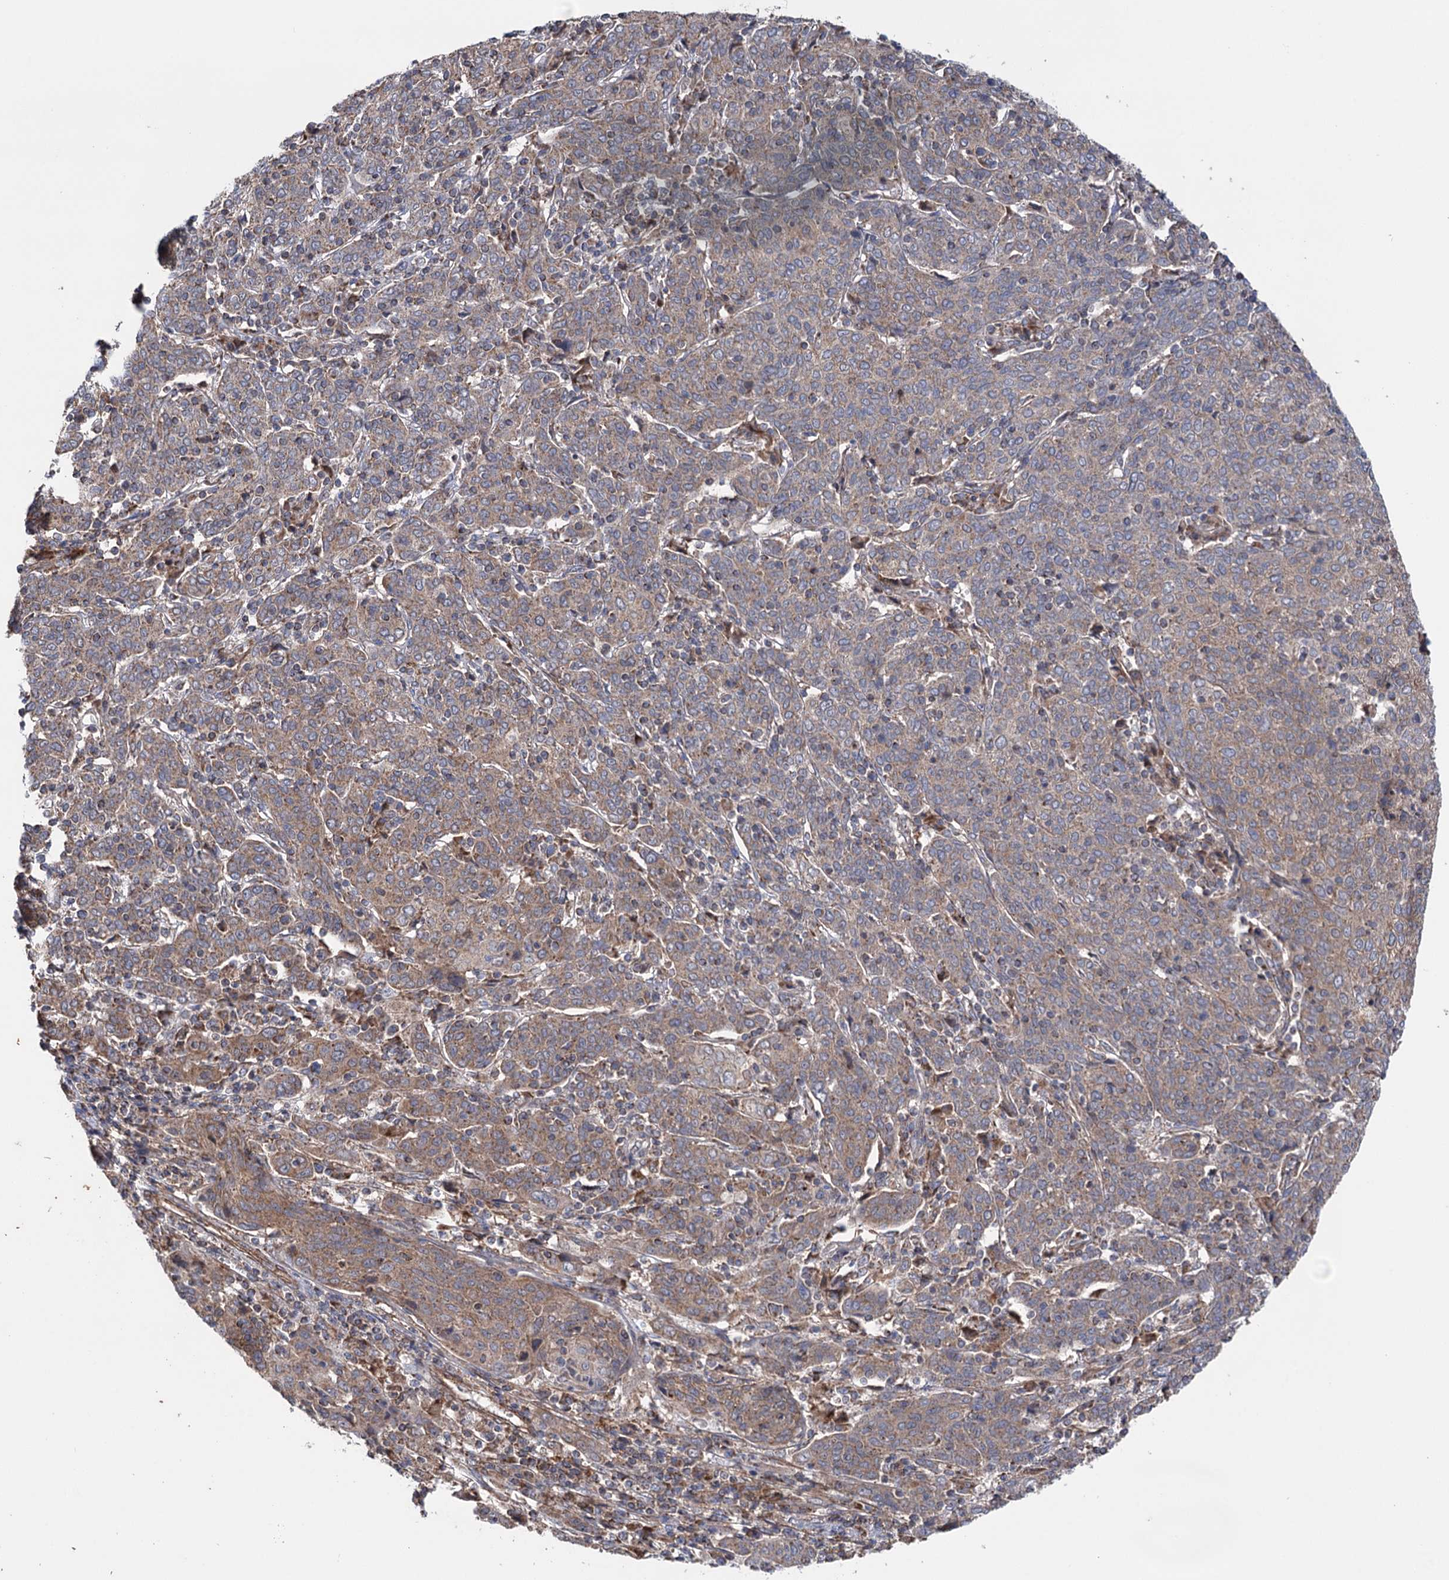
{"staining": {"intensity": "weak", "quantity": ">75%", "location": "cytoplasmic/membranous"}, "tissue": "cervical cancer", "cell_type": "Tumor cells", "image_type": "cancer", "snomed": [{"axis": "morphology", "description": "Squamous cell carcinoma, NOS"}, {"axis": "topography", "description": "Cervix"}], "caption": "Cervical squamous cell carcinoma was stained to show a protein in brown. There is low levels of weak cytoplasmic/membranous expression in approximately >75% of tumor cells.", "gene": "SUCLA2", "patient": {"sex": "female", "age": 67}}